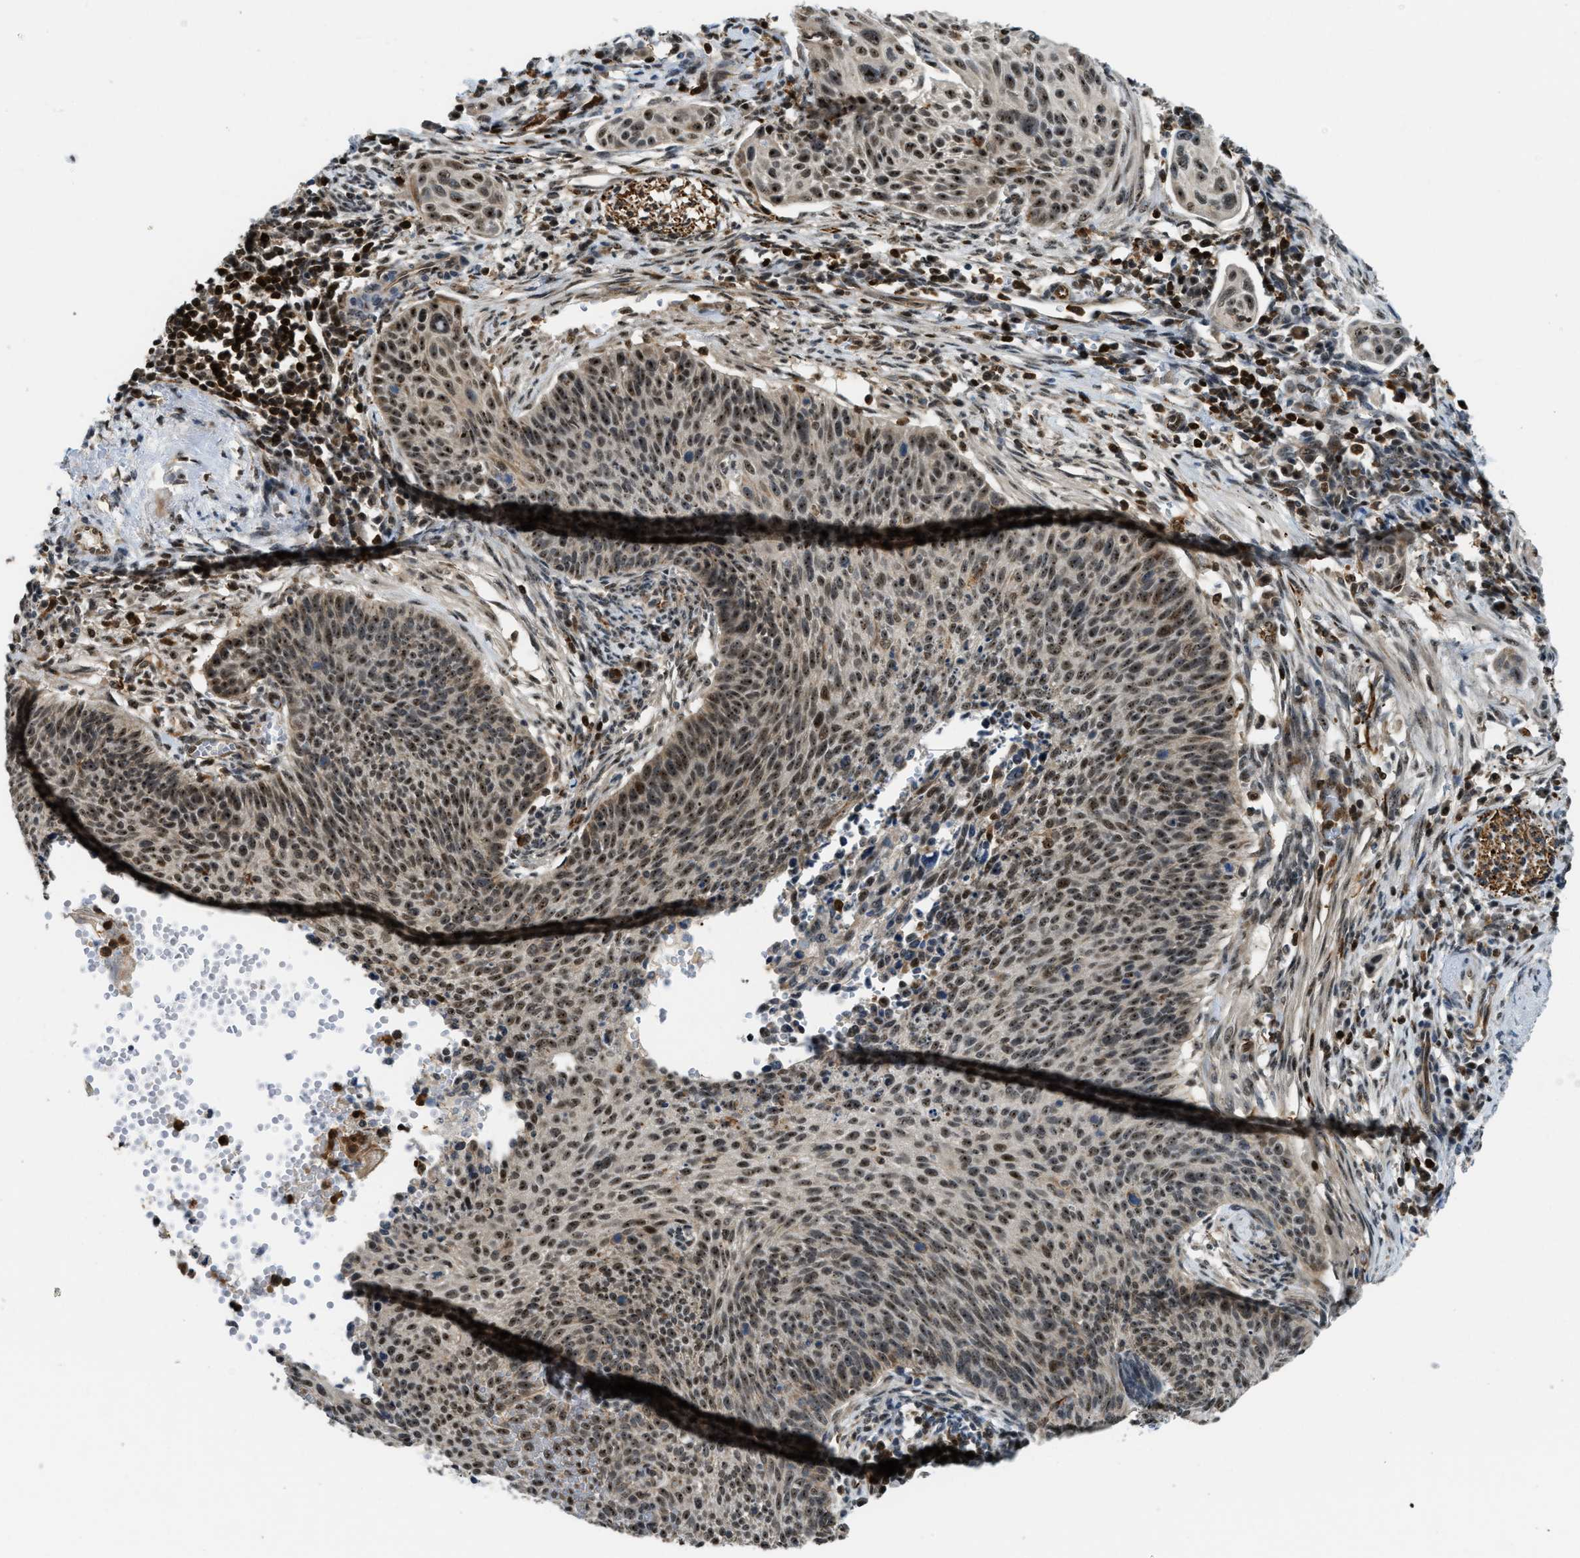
{"staining": {"intensity": "moderate", "quantity": ">75%", "location": "nuclear"}, "tissue": "cervical cancer", "cell_type": "Tumor cells", "image_type": "cancer", "snomed": [{"axis": "morphology", "description": "Squamous cell carcinoma, NOS"}, {"axis": "topography", "description": "Cervix"}], "caption": "Immunohistochemistry micrograph of neoplastic tissue: human cervical squamous cell carcinoma stained using IHC reveals medium levels of moderate protein expression localized specifically in the nuclear of tumor cells, appearing as a nuclear brown color.", "gene": "E2F1", "patient": {"sex": "female", "age": 70}}